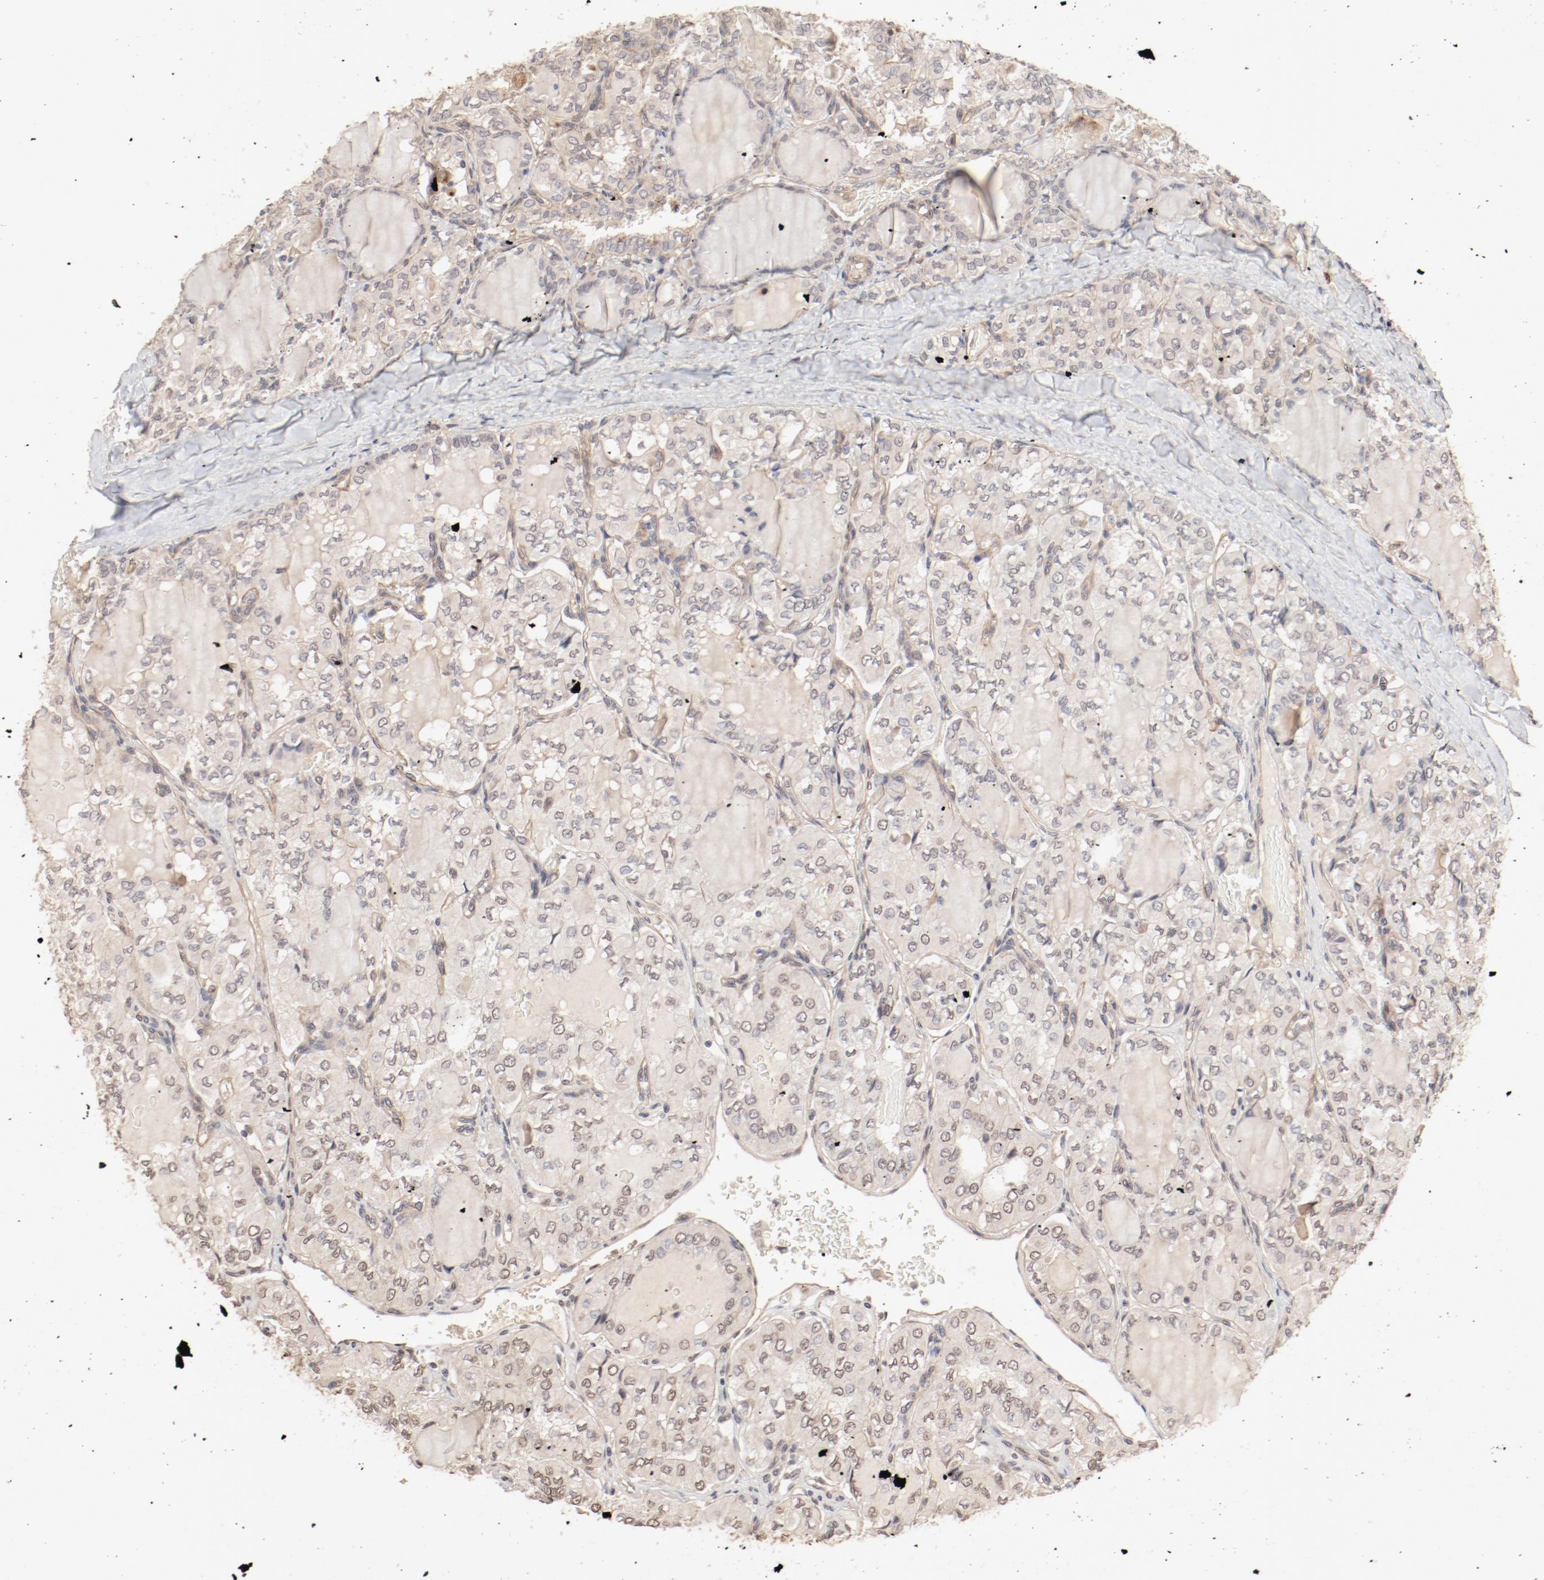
{"staining": {"intensity": "weak", "quantity": ">75%", "location": "cytoplasmic/membranous,nuclear"}, "tissue": "thyroid cancer", "cell_type": "Tumor cells", "image_type": "cancer", "snomed": [{"axis": "morphology", "description": "Papillary adenocarcinoma, NOS"}, {"axis": "topography", "description": "Thyroid gland"}], "caption": "IHC (DAB (3,3'-diaminobenzidine)) staining of human papillary adenocarcinoma (thyroid) shows weak cytoplasmic/membranous and nuclear protein positivity in approximately >75% of tumor cells.", "gene": "IL3RA", "patient": {"sex": "male", "age": 20}}